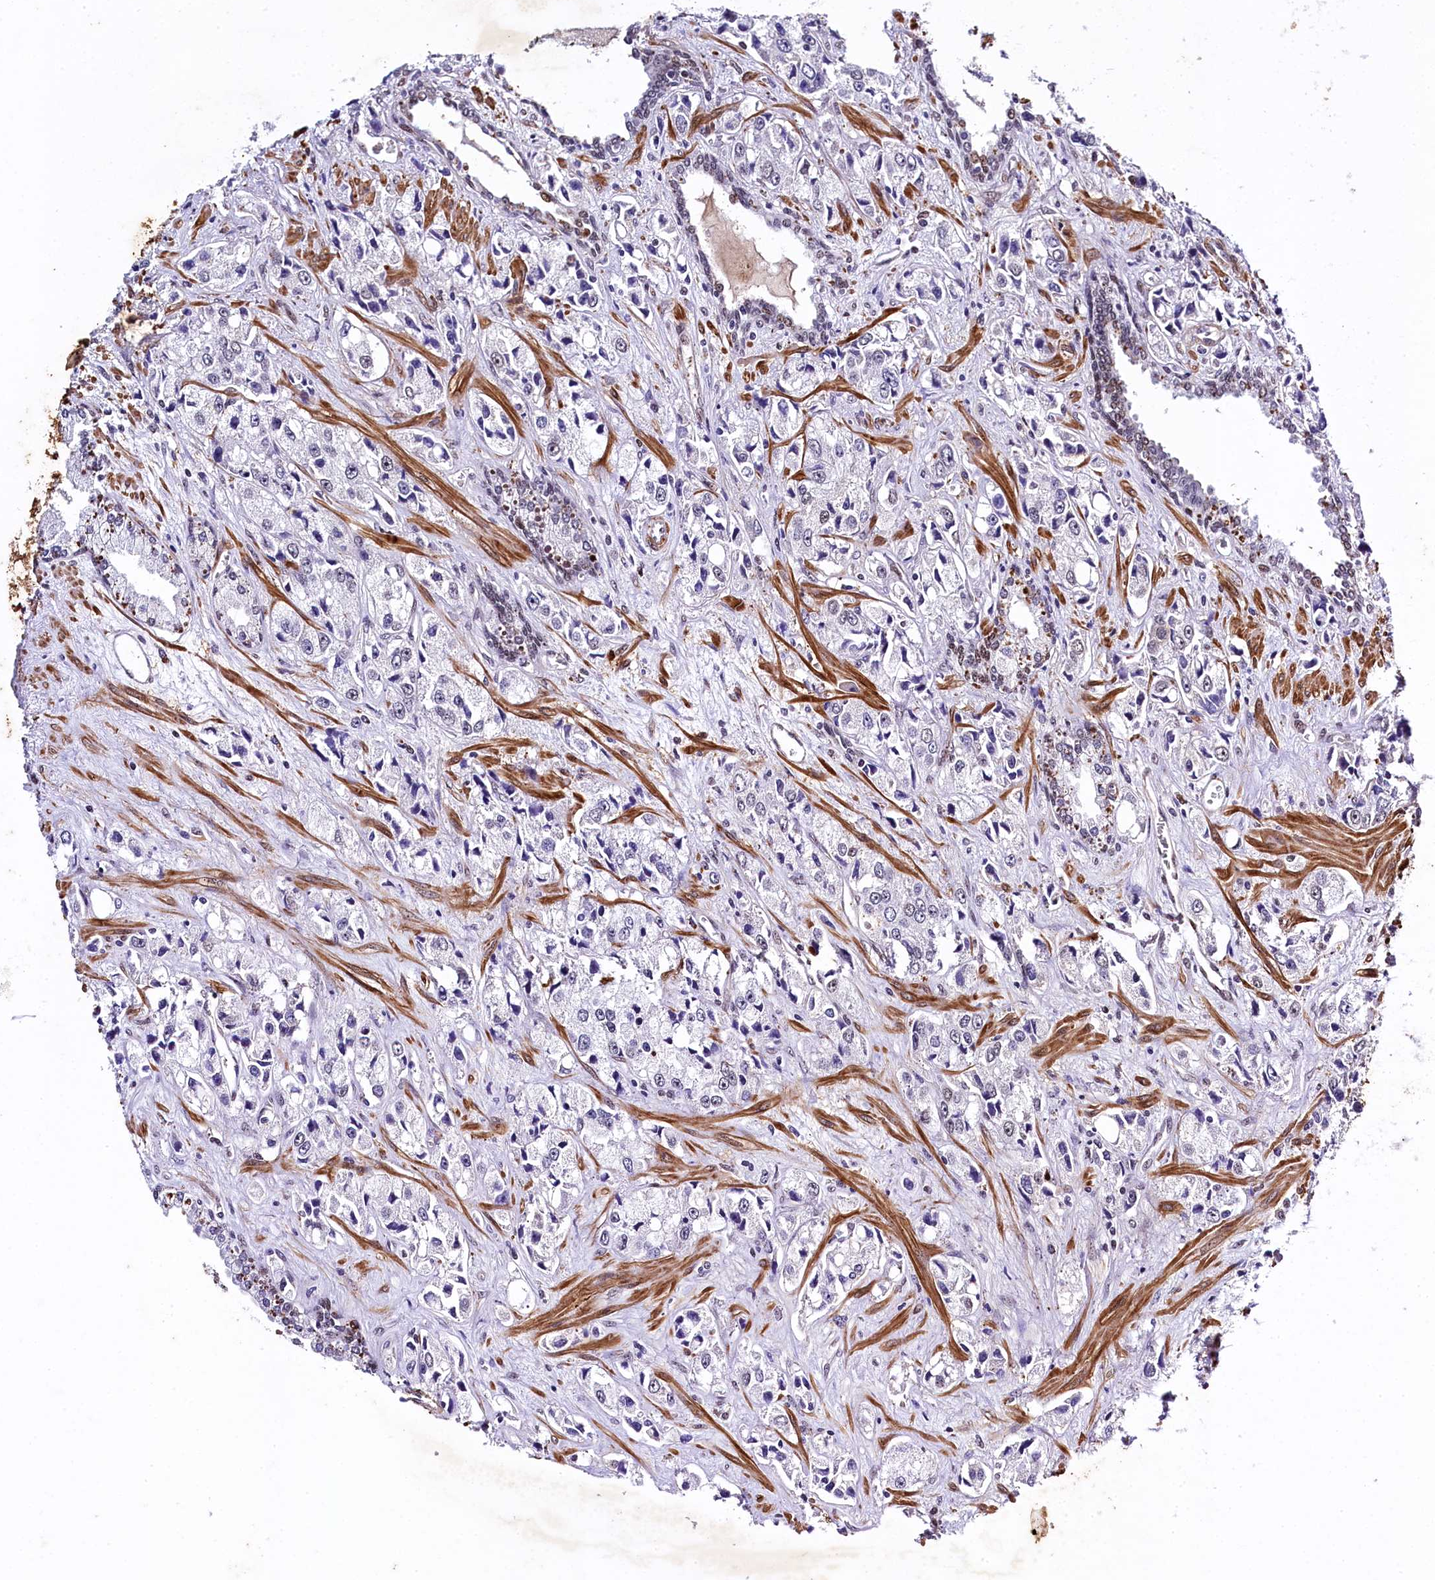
{"staining": {"intensity": "negative", "quantity": "none", "location": "none"}, "tissue": "prostate cancer", "cell_type": "Tumor cells", "image_type": "cancer", "snomed": [{"axis": "morphology", "description": "Adenocarcinoma, High grade"}, {"axis": "topography", "description": "Prostate"}], "caption": "Histopathology image shows no protein expression in tumor cells of prostate high-grade adenocarcinoma tissue.", "gene": "SAMD10", "patient": {"sex": "male", "age": 74}}